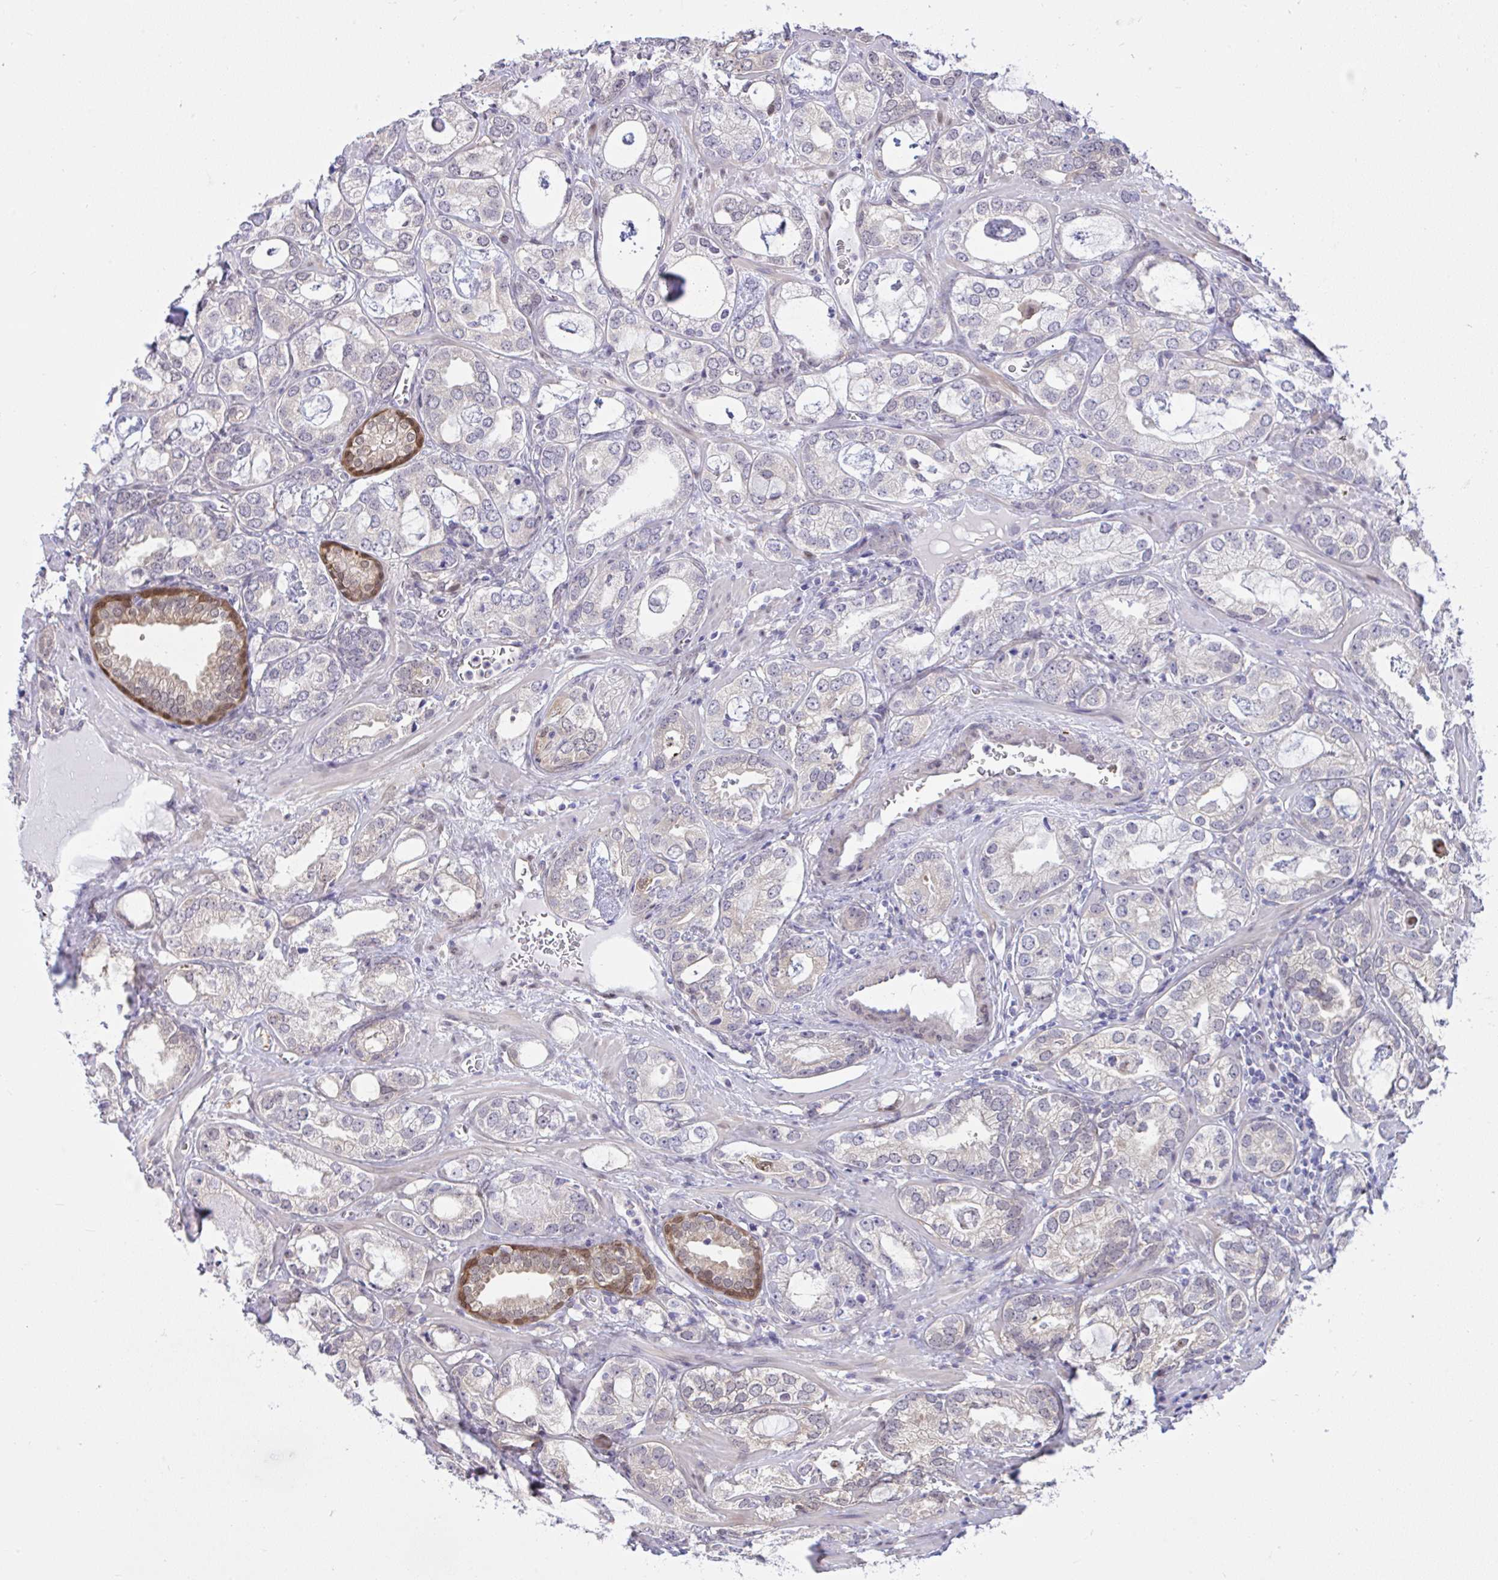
{"staining": {"intensity": "weak", "quantity": "<25%", "location": "cytoplasmic/membranous"}, "tissue": "prostate cancer", "cell_type": "Tumor cells", "image_type": "cancer", "snomed": [{"axis": "morphology", "description": "Adenocarcinoma, Medium grade"}, {"axis": "topography", "description": "Prostate"}], "caption": "Immunohistochemistry (IHC) micrograph of prostate cancer (adenocarcinoma (medium-grade)) stained for a protein (brown), which reveals no positivity in tumor cells.", "gene": "ZNF485", "patient": {"sex": "male", "age": 57}}